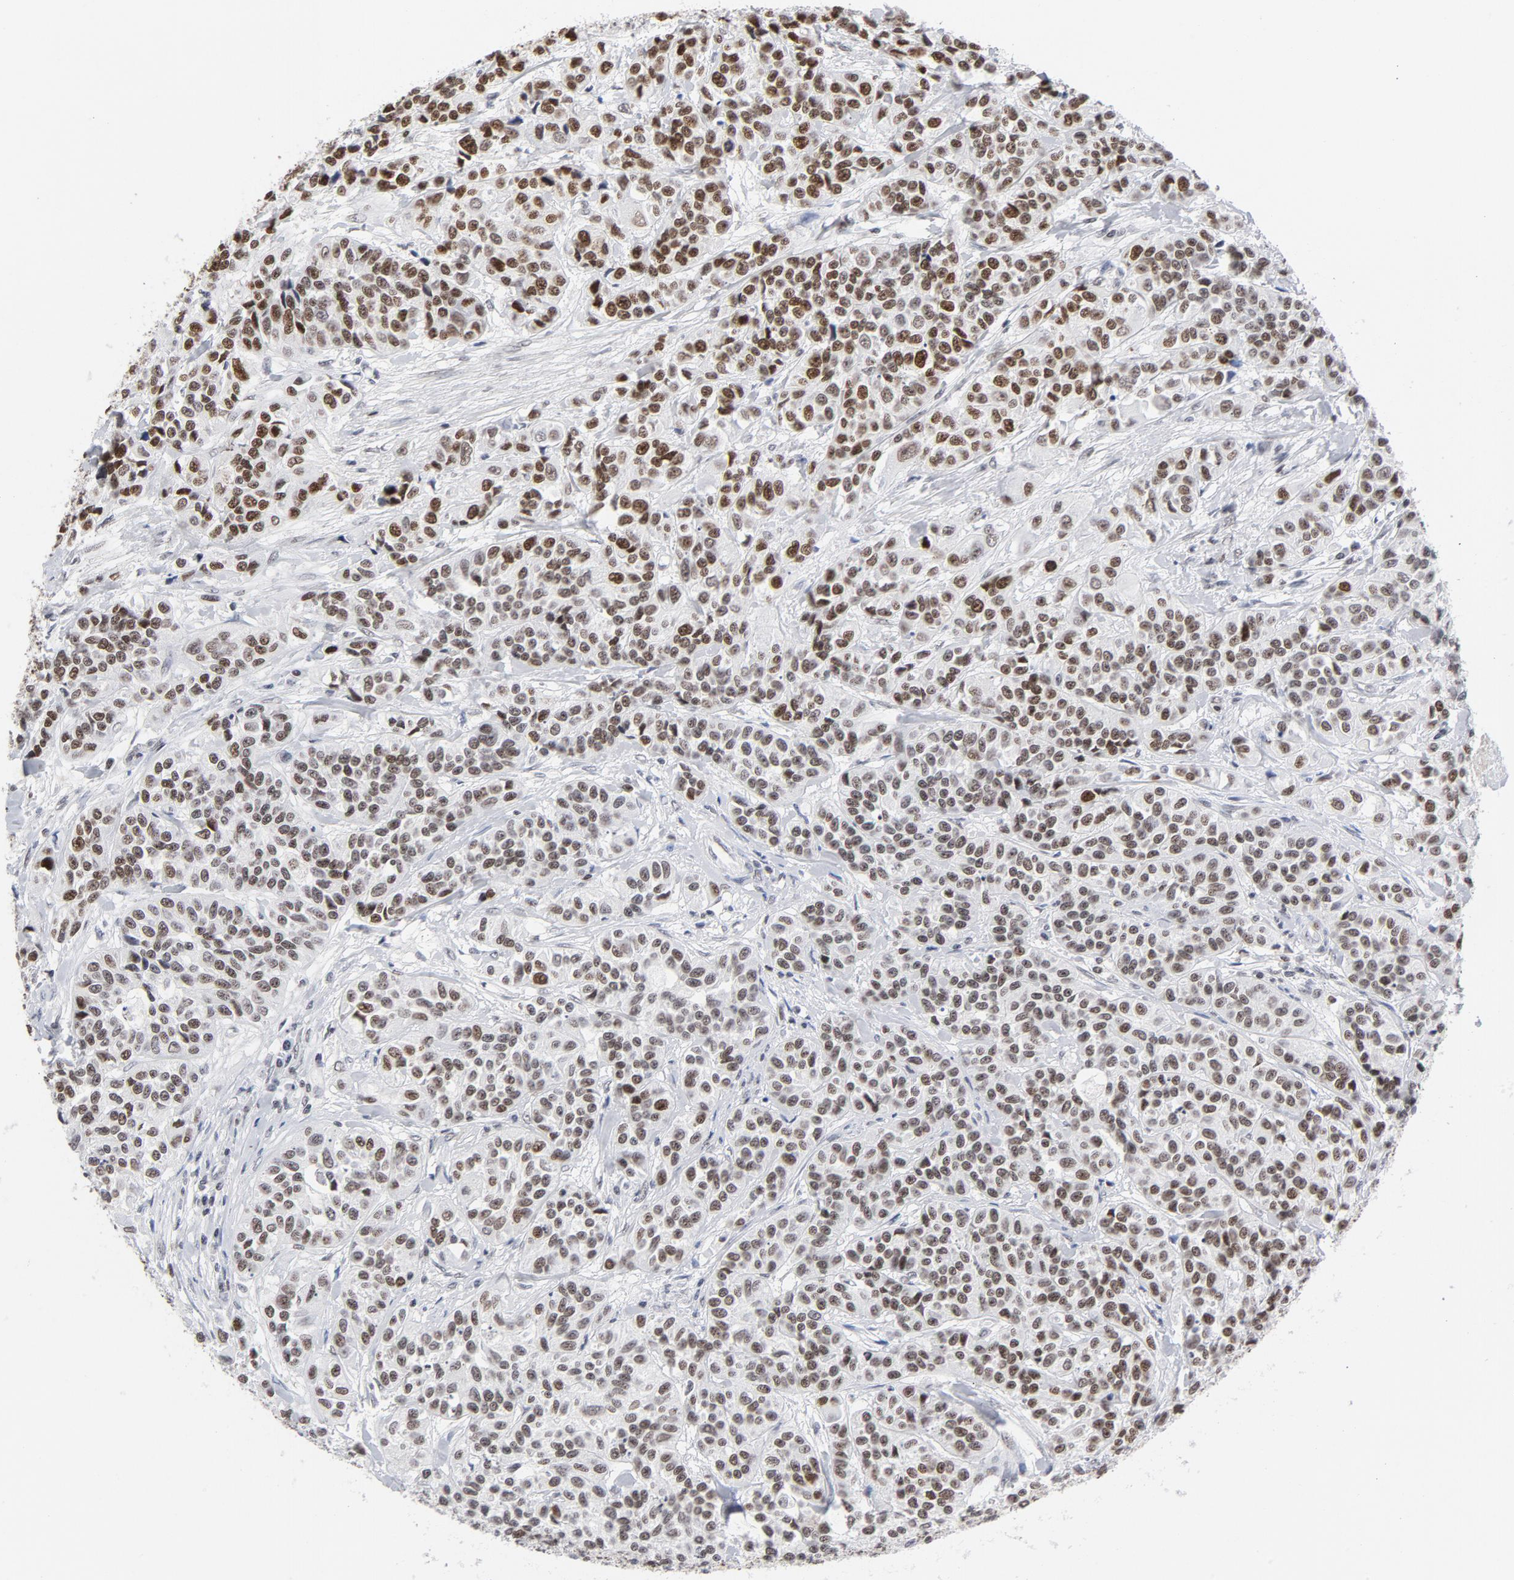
{"staining": {"intensity": "weak", "quantity": "<25%", "location": "nuclear"}, "tissue": "urothelial cancer", "cell_type": "Tumor cells", "image_type": "cancer", "snomed": [{"axis": "morphology", "description": "Urothelial carcinoma, High grade"}, {"axis": "topography", "description": "Urinary bladder"}], "caption": "Tumor cells show no significant positivity in urothelial carcinoma (high-grade).", "gene": "RFC4", "patient": {"sex": "female", "age": 81}}